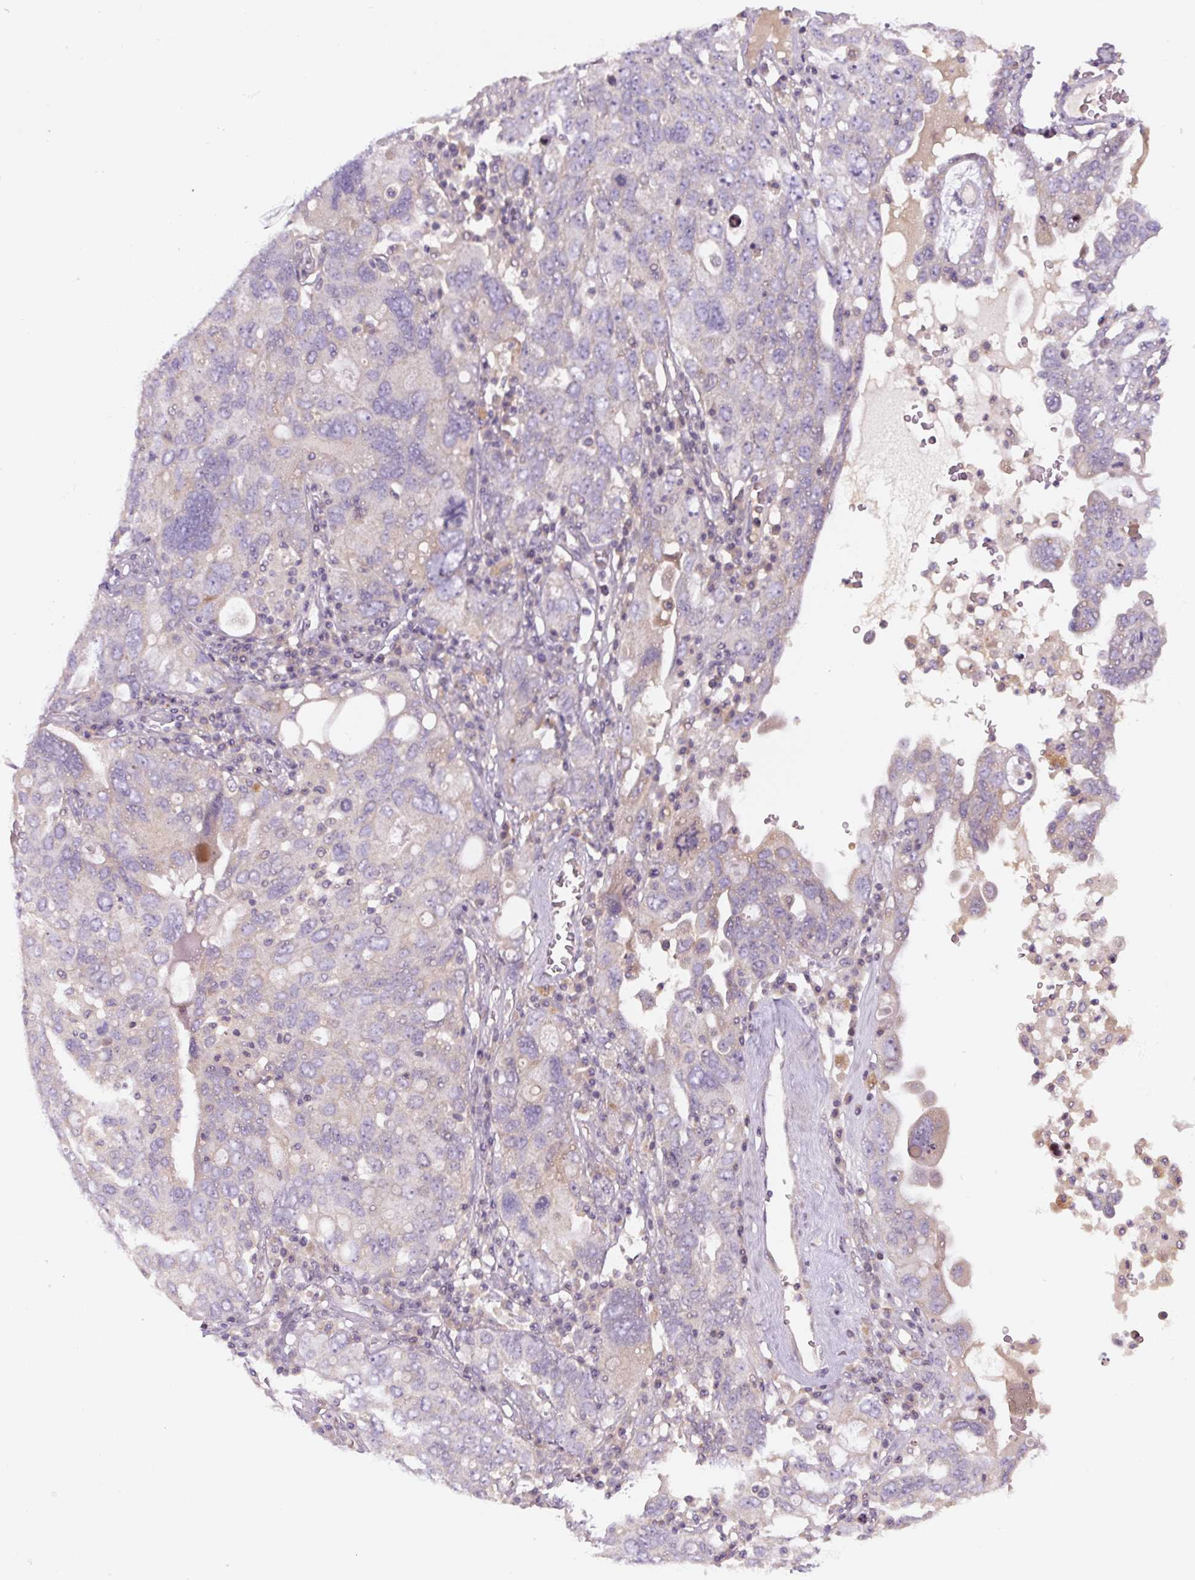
{"staining": {"intensity": "negative", "quantity": "none", "location": "none"}, "tissue": "ovarian cancer", "cell_type": "Tumor cells", "image_type": "cancer", "snomed": [{"axis": "morphology", "description": "Carcinoma, endometroid"}, {"axis": "topography", "description": "Ovary"}], "caption": "Tumor cells are negative for protein expression in human ovarian cancer (endometroid carcinoma).", "gene": "YIF1B", "patient": {"sex": "female", "age": 62}}